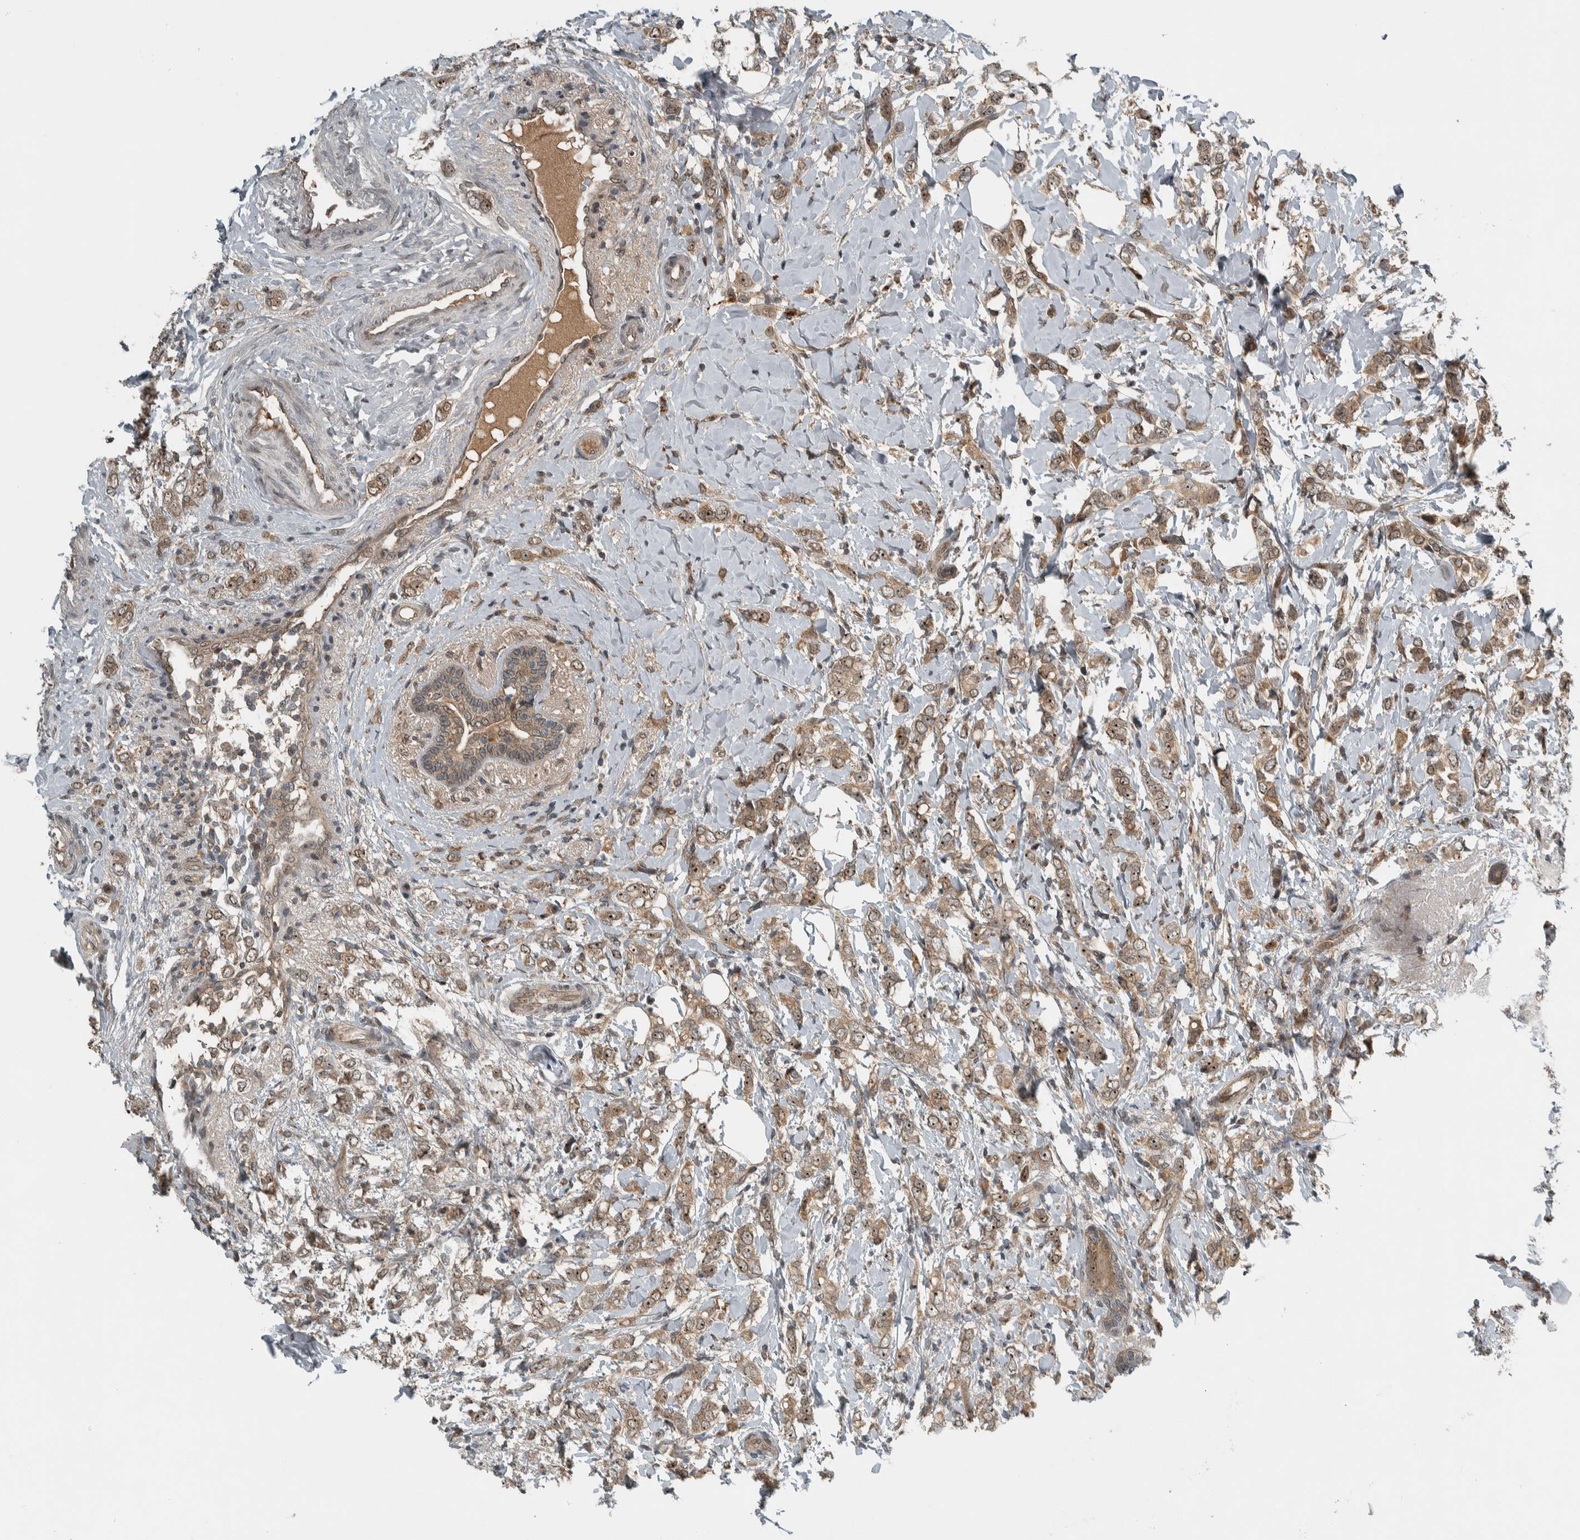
{"staining": {"intensity": "moderate", "quantity": ">75%", "location": "cytoplasmic/membranous,nuclear"}, "tissue": "breast cancer", "cell_type": "Tumor cells", "image_type": "cancer", "snomed": [{"axis": "morphology", "description": "Normal tissue, NOS"}, {"axis": "morphology", "description": "Lobular carcinoma"}, {"axis": "topography", "description": "Breast"}], "caption": "Moderate cytoplasmic/membranous and nuclear protein positivity is seen in about >75% of tumor cells in breast cancer (lobular carcinoma).", "gene": "XPO5", "patient": {"sex": "female", "age": 47}}